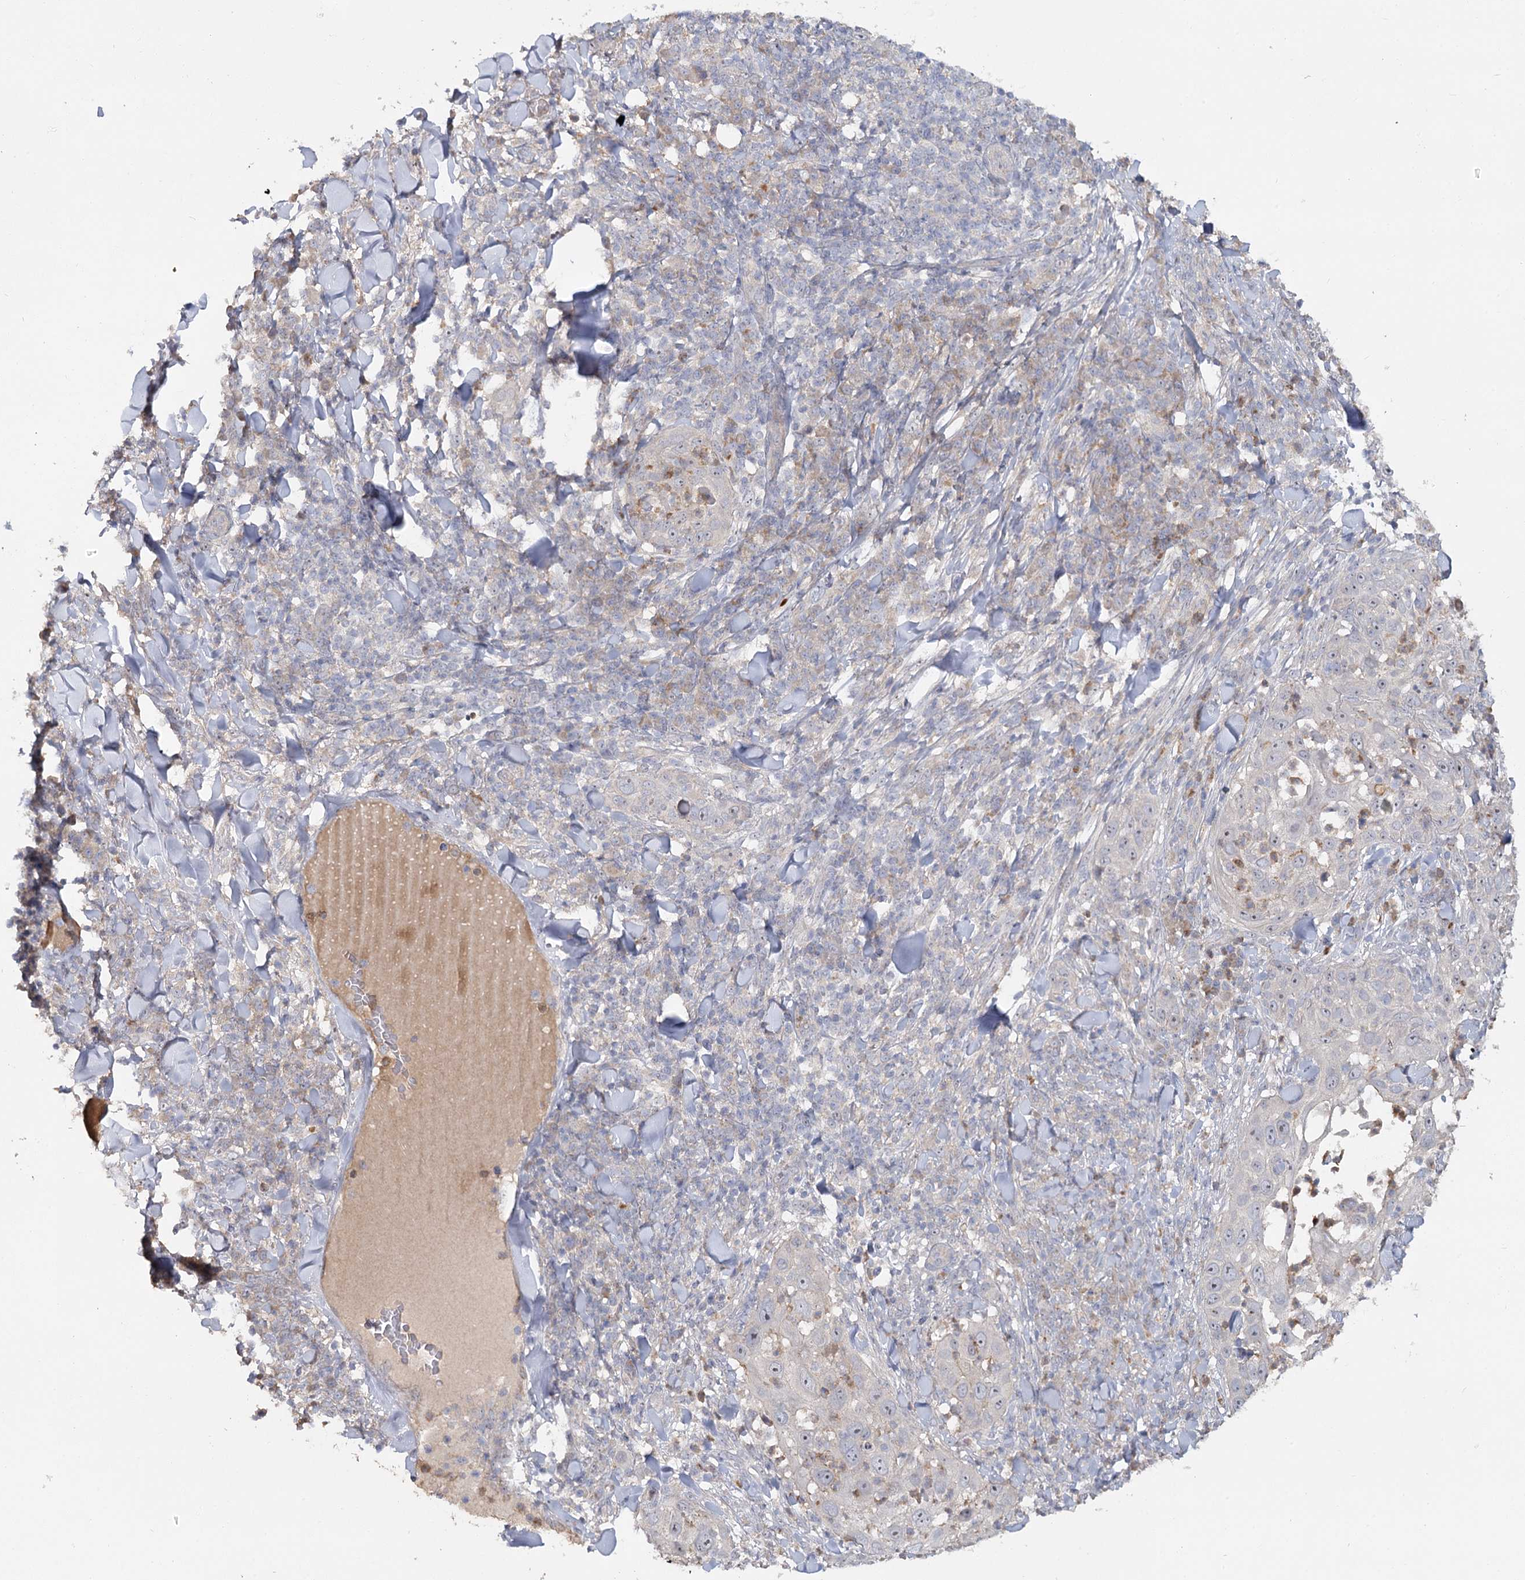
{"staining": {"intensity": "negative", "quantity": "none", "location": "none"}, "tissue": "skin cancer", "cell_type": "Tumor cells", "image_type": "cancer", "snomed": [{"axis": "morphology", "description": "Squamous cell carcinoma, NOS"}, {"axis": "topography", "description": "Skin"}], "caption": "This histopathology image is of skin cancer stained with IHC to label a protein in brown with the nuclei are counter-stained blue. There is no expression in tumor cells.", "gene": "ANGPTL5", "patient": {"sex": "female", "age": 44}}